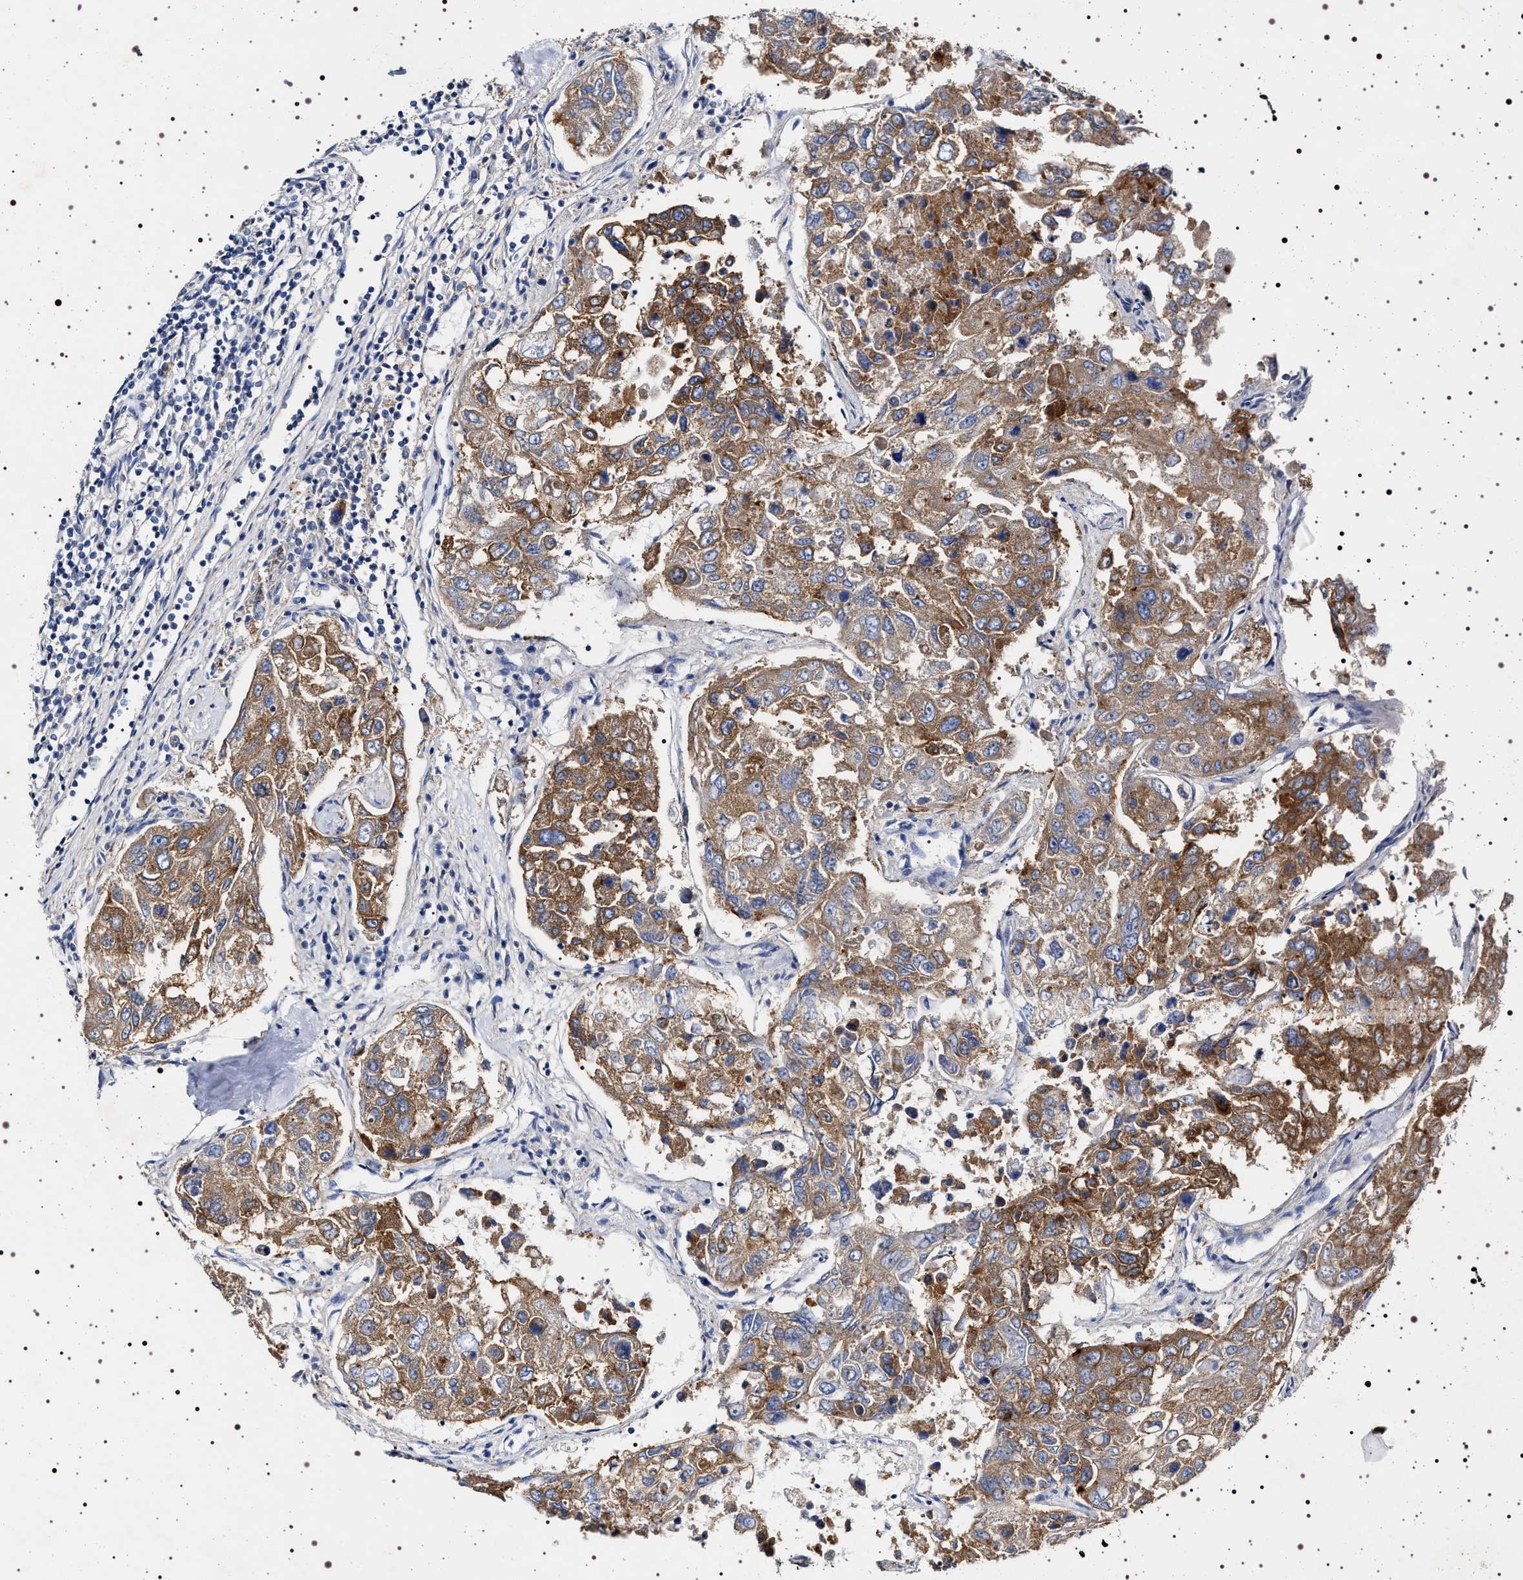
{"staining": {"intensity": "moderate", "quantity": ">75%", "location": "cytoplasmic/membranous"}, "tissue": "urothelial cancer", "cell_type": "Tumor cells", "image_type": "cancer", "snomed": [{"axis": "morphology", "description": "Urothelial carcinoma, High grade"}, {"axis": "topography", "description": "Lymph node"}, {"axis": "topography", "description": "Urinary bladder"}], "caption": "Immunohistochemical staining of urothelial cancer exhibits moderate cytoplasmic/membranous protein expression in about >75% of tumor cells.", "gene": "NAALADL2", "patient": {"sex": "male", "age": 51}}